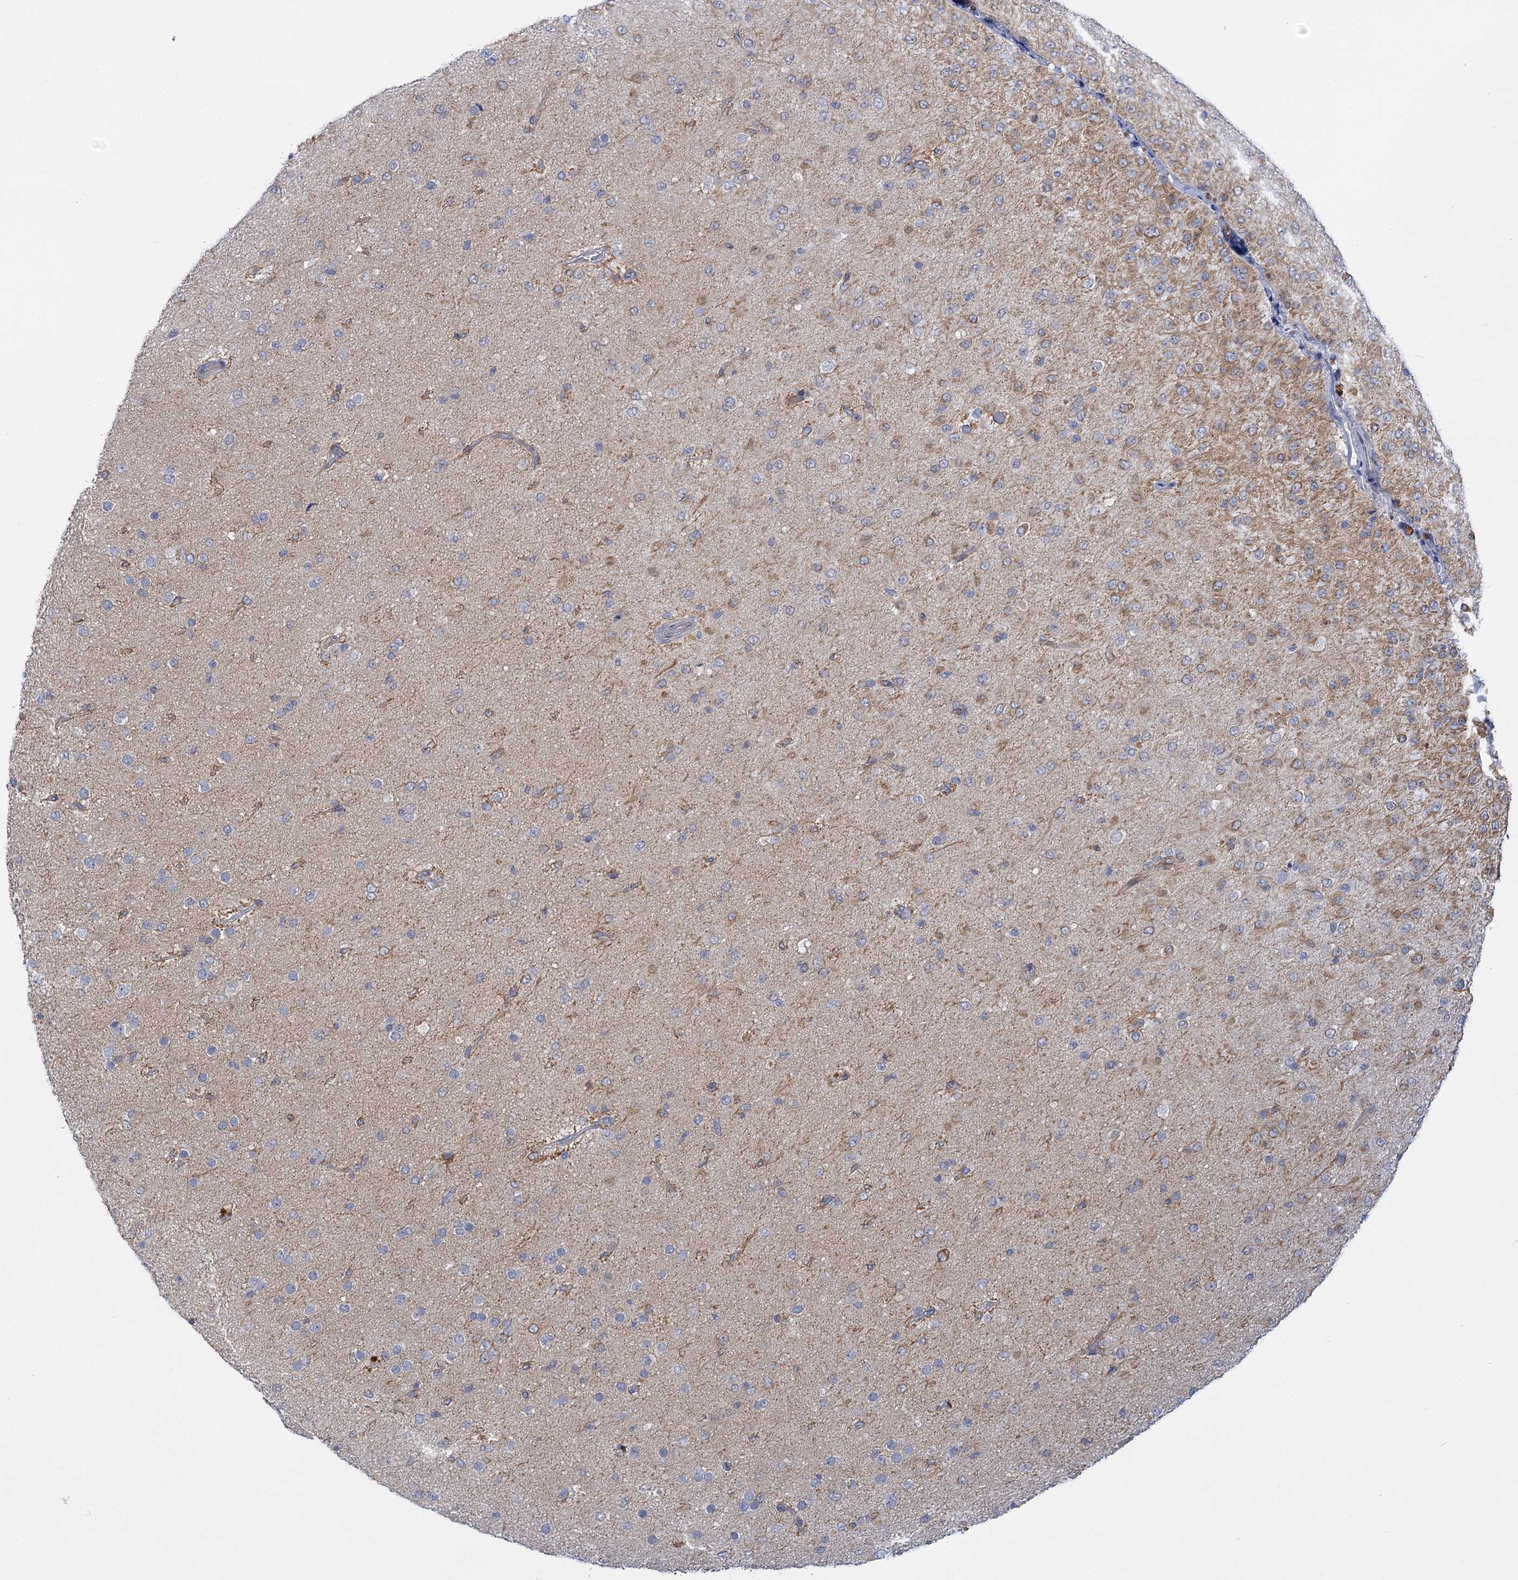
{"staining": {"intensity": "moderate", "quantity": "<25%", "location": "cytoplasmic/membranous"}, "tissue": "glioma", "cell_type": "Tumor cells", "image_type": "cancer", "snomed": [{"axis": "morphology", "description": "Glioma, malignant, Low grade"}, {"axis": "topography", "description": "Brain"}], "caption": "High-power microscopy captured an immunohistochemistry (IHC) histopathology image of malignant glioma (low-grade), revealing moderate cytoplasmic/membranous staining in about <25% of tumor cells.", "gene": "MBLAC2", "patient": {"sex": "male", "age": 65}}